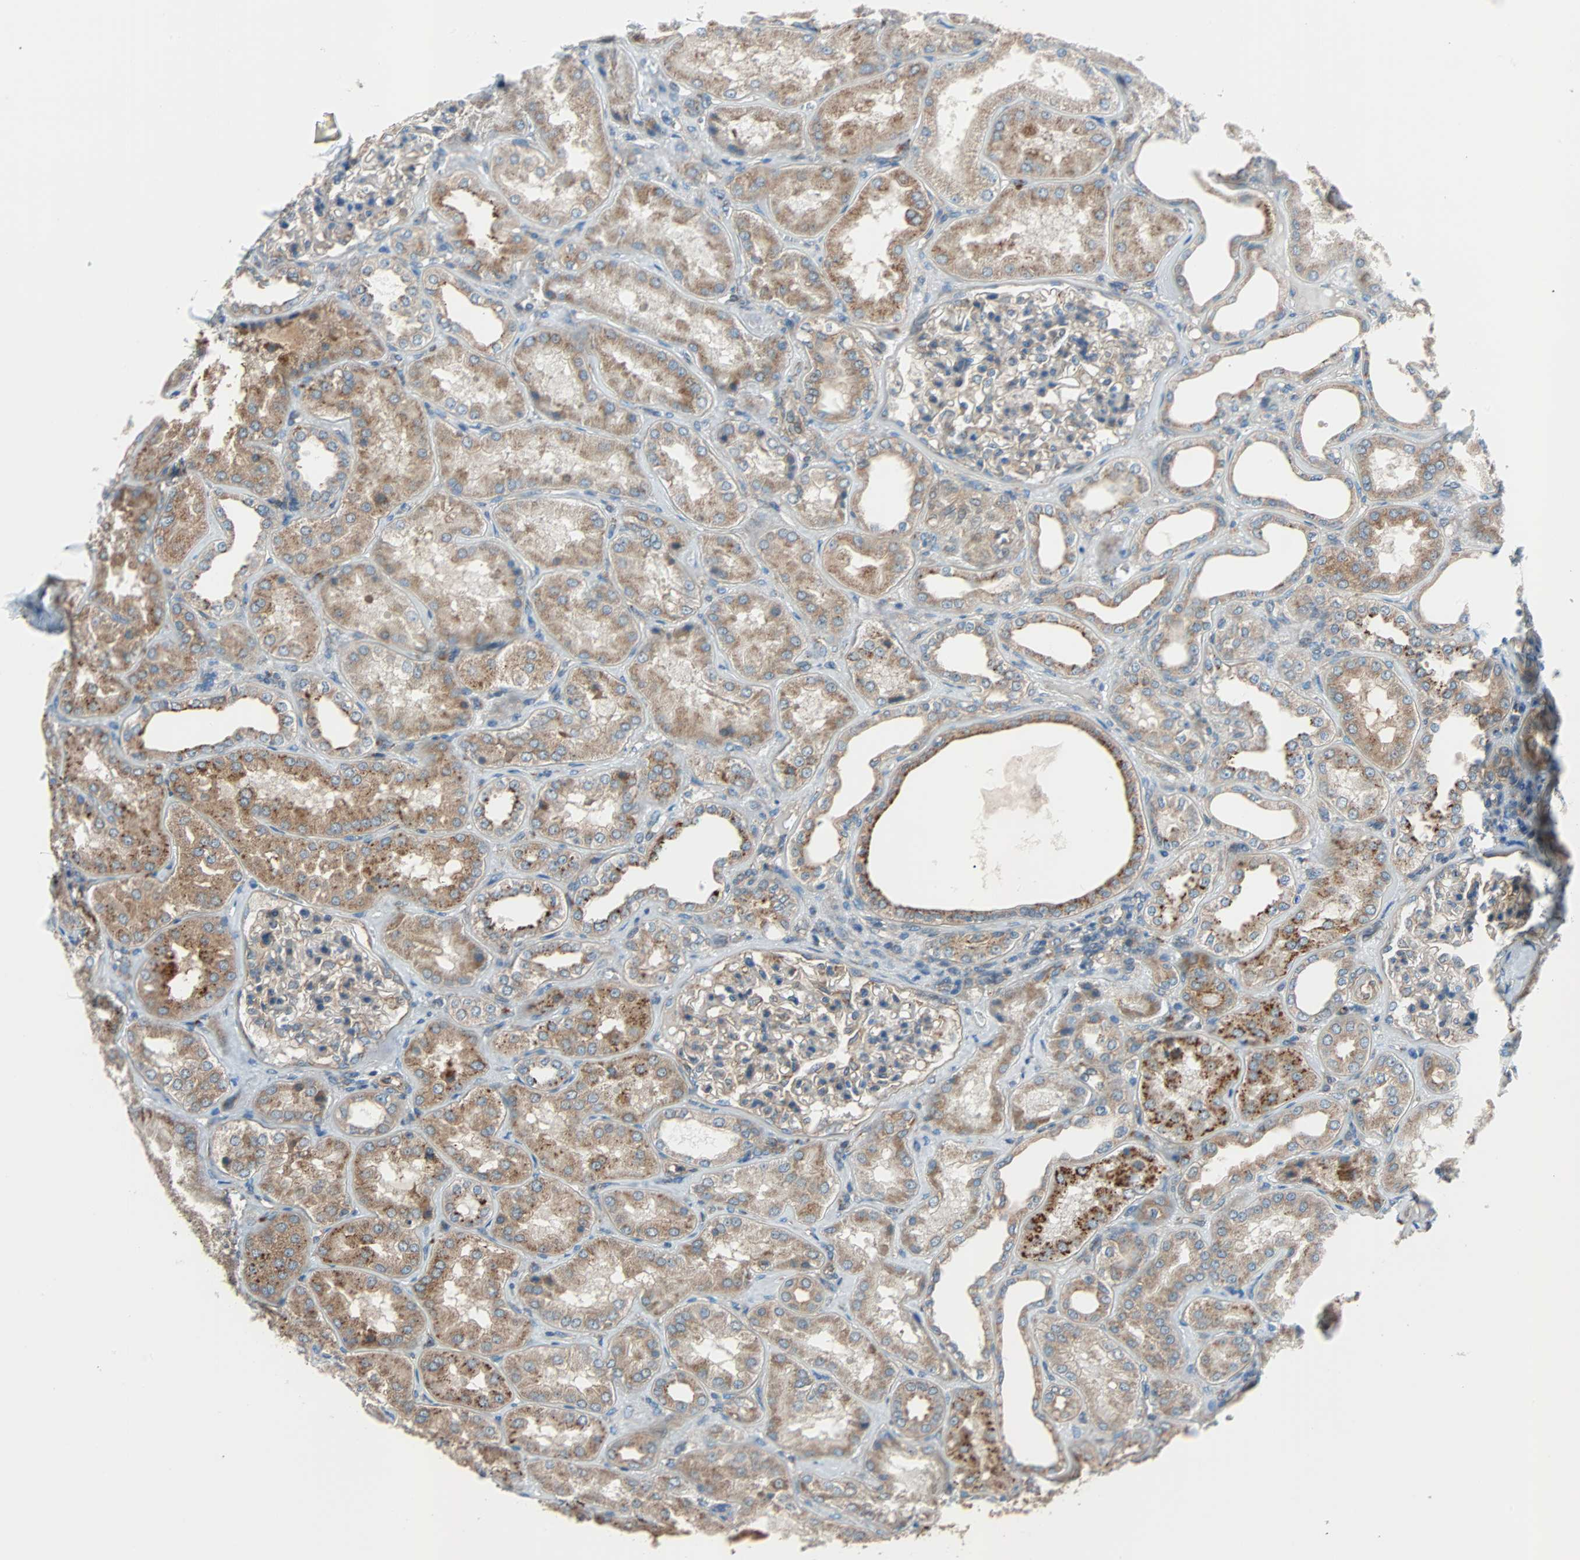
{"staining": {"intensity": "moderate", "quantity": ">75%", "location": "cytoplasmic/membranous"}, "tissue": "kidney", "cell_type": "Cells in glomeruli", "image_type": "normal", "snomed": [{"axis": "morphology", "description": "Normal tissue, NOS"}, {"axis": "topography", "description": "Kidney"}], "caption": "Brown immunohistochemical staining in normal kidney displays moderate cytoplasmic/membranous positivity in approximately >75% of cells in glomeruli.", "gene": "PHYH", "patient": {"sex": "female", "age": 56}}